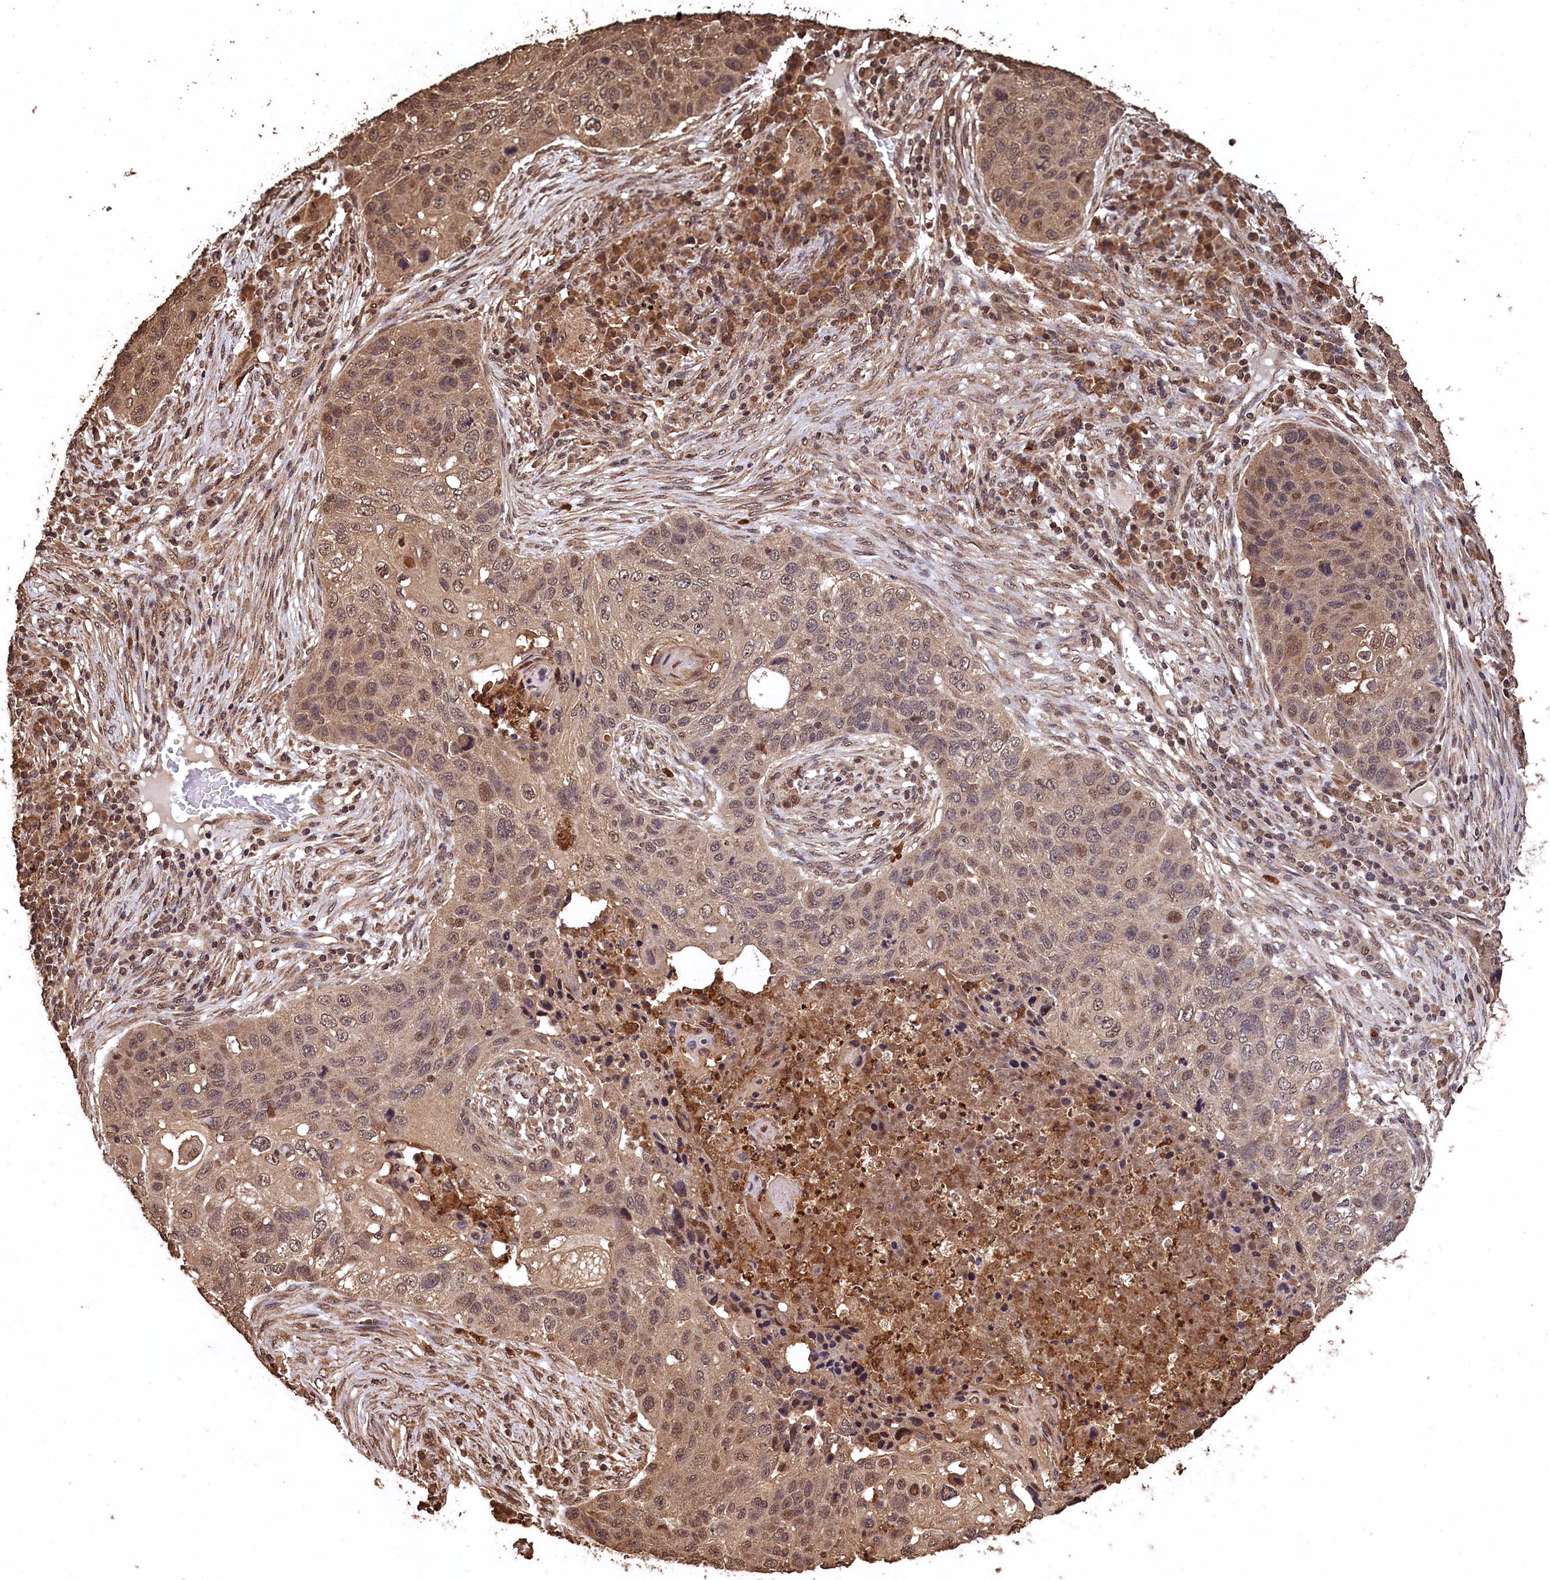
{"staining": {"intensity": "moderate", "quantity": ">75%", "location": "cytoplasmic/membranous,nuclear"}, "tissue": "lung cancer", "cell_type": "Tumor cells", "image_type": "cancer", "snomed": [{"axis": "morphology", "description": "Squamous cell carcinoma, NOS"}, {"axis": "topography", "description": "Lung"}], "caption": "Human squamous cell carcinoma (lung) stained with a brown dye displays moderate cytoplasmic/membranous and nuclear positive staining in about >75% of tumor cells.", "gene": "CEP57L1", "patient": {"sex": "female", "age": 63}}